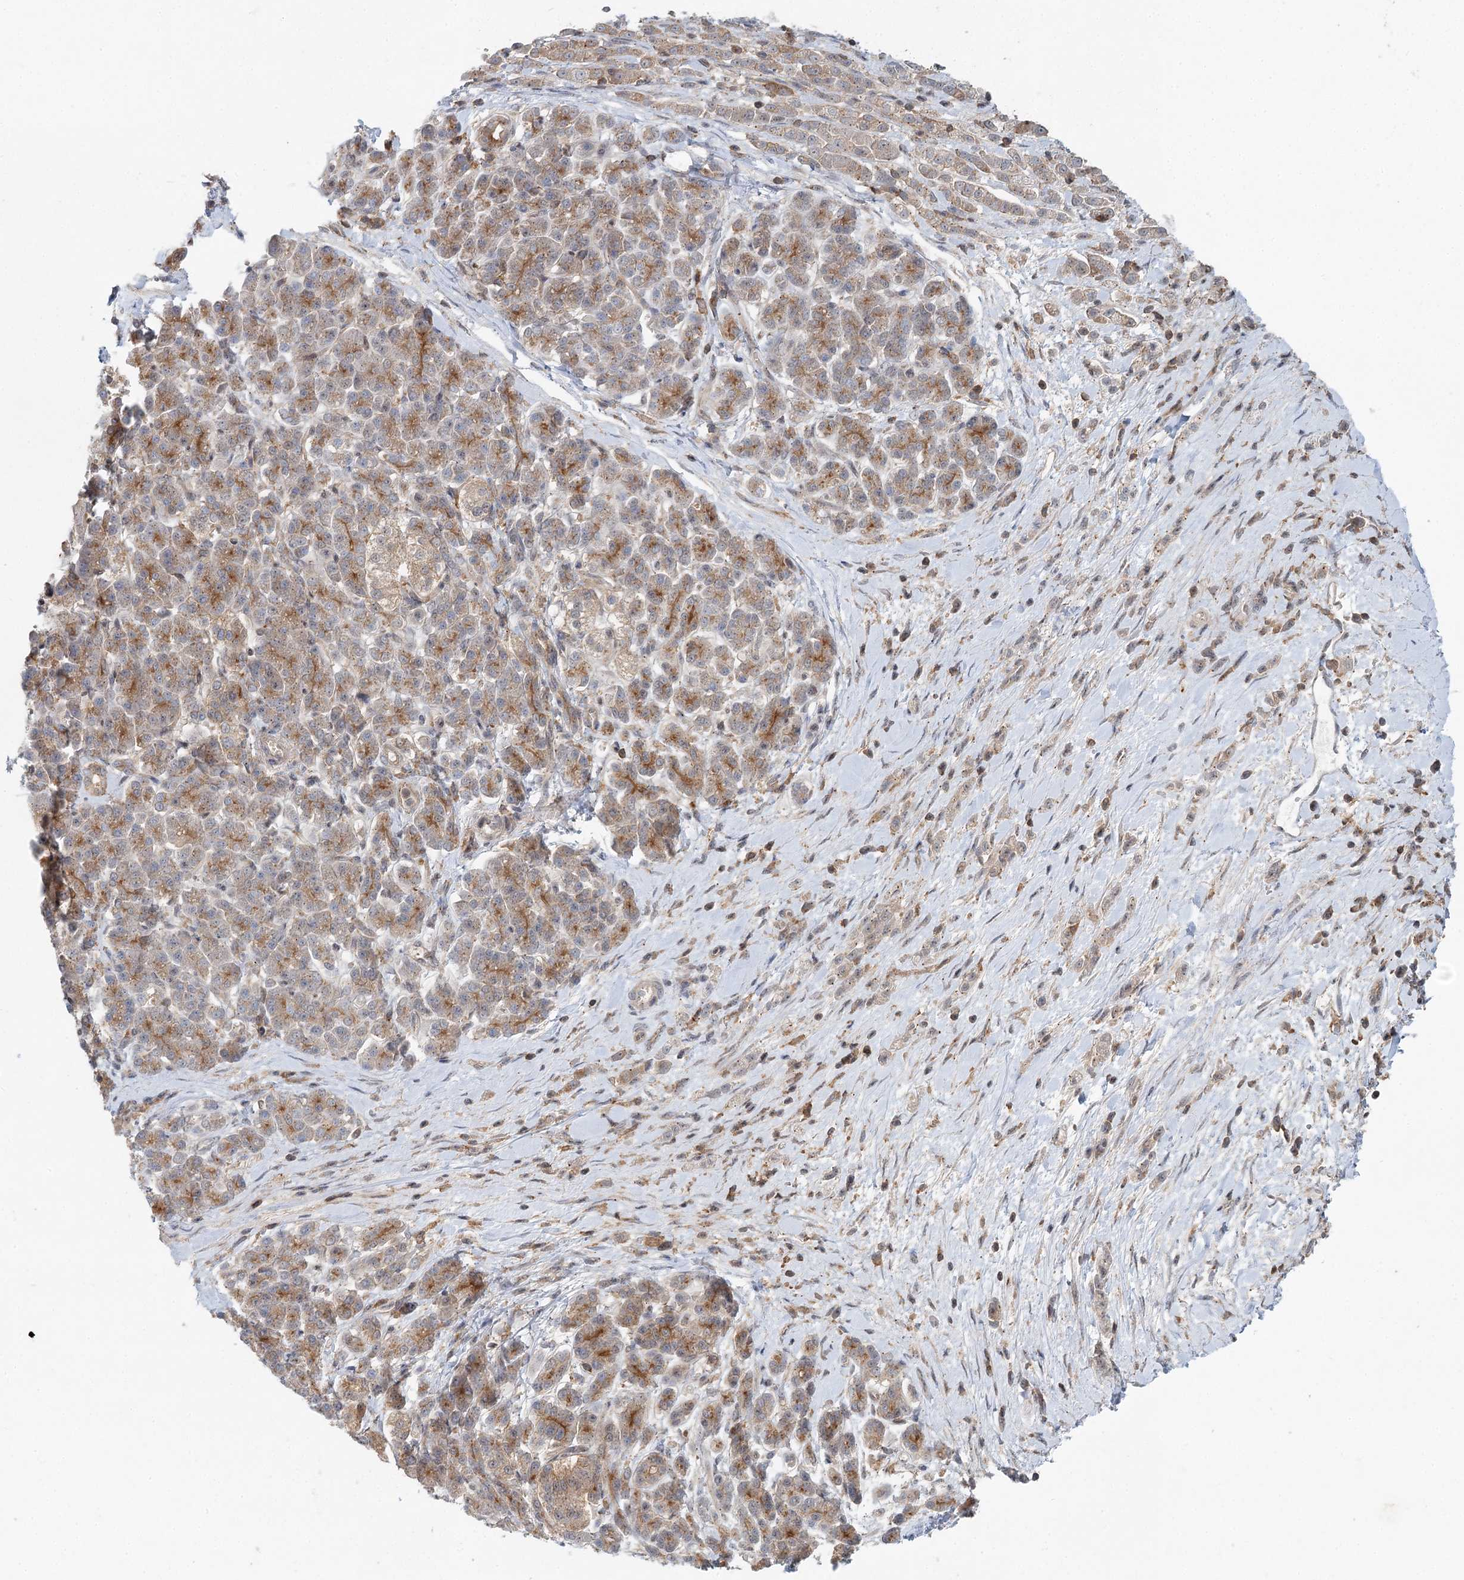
{"staining": {"intensity": "weak", "quantity": "<25%", "location": "cytoplasmic/membranous"}, "tissue": "pancreatic cancer", "cell_type": "Tumor cells", "image_type": "cancer", "snomed": [{"axis": "morphology", "description": "Normal tissue, NOS"}, {"axis": "morphology", "description": "Adenocarcinoma, NOS"}, {"axis": "topography", "description": "Pancreas"}], "caption": "The histopathology image reveals no staining of tumor cells in pancreatic cancer.", "gene": "CDC42SE2", "patient": {"sex": "female", "age": 64}}